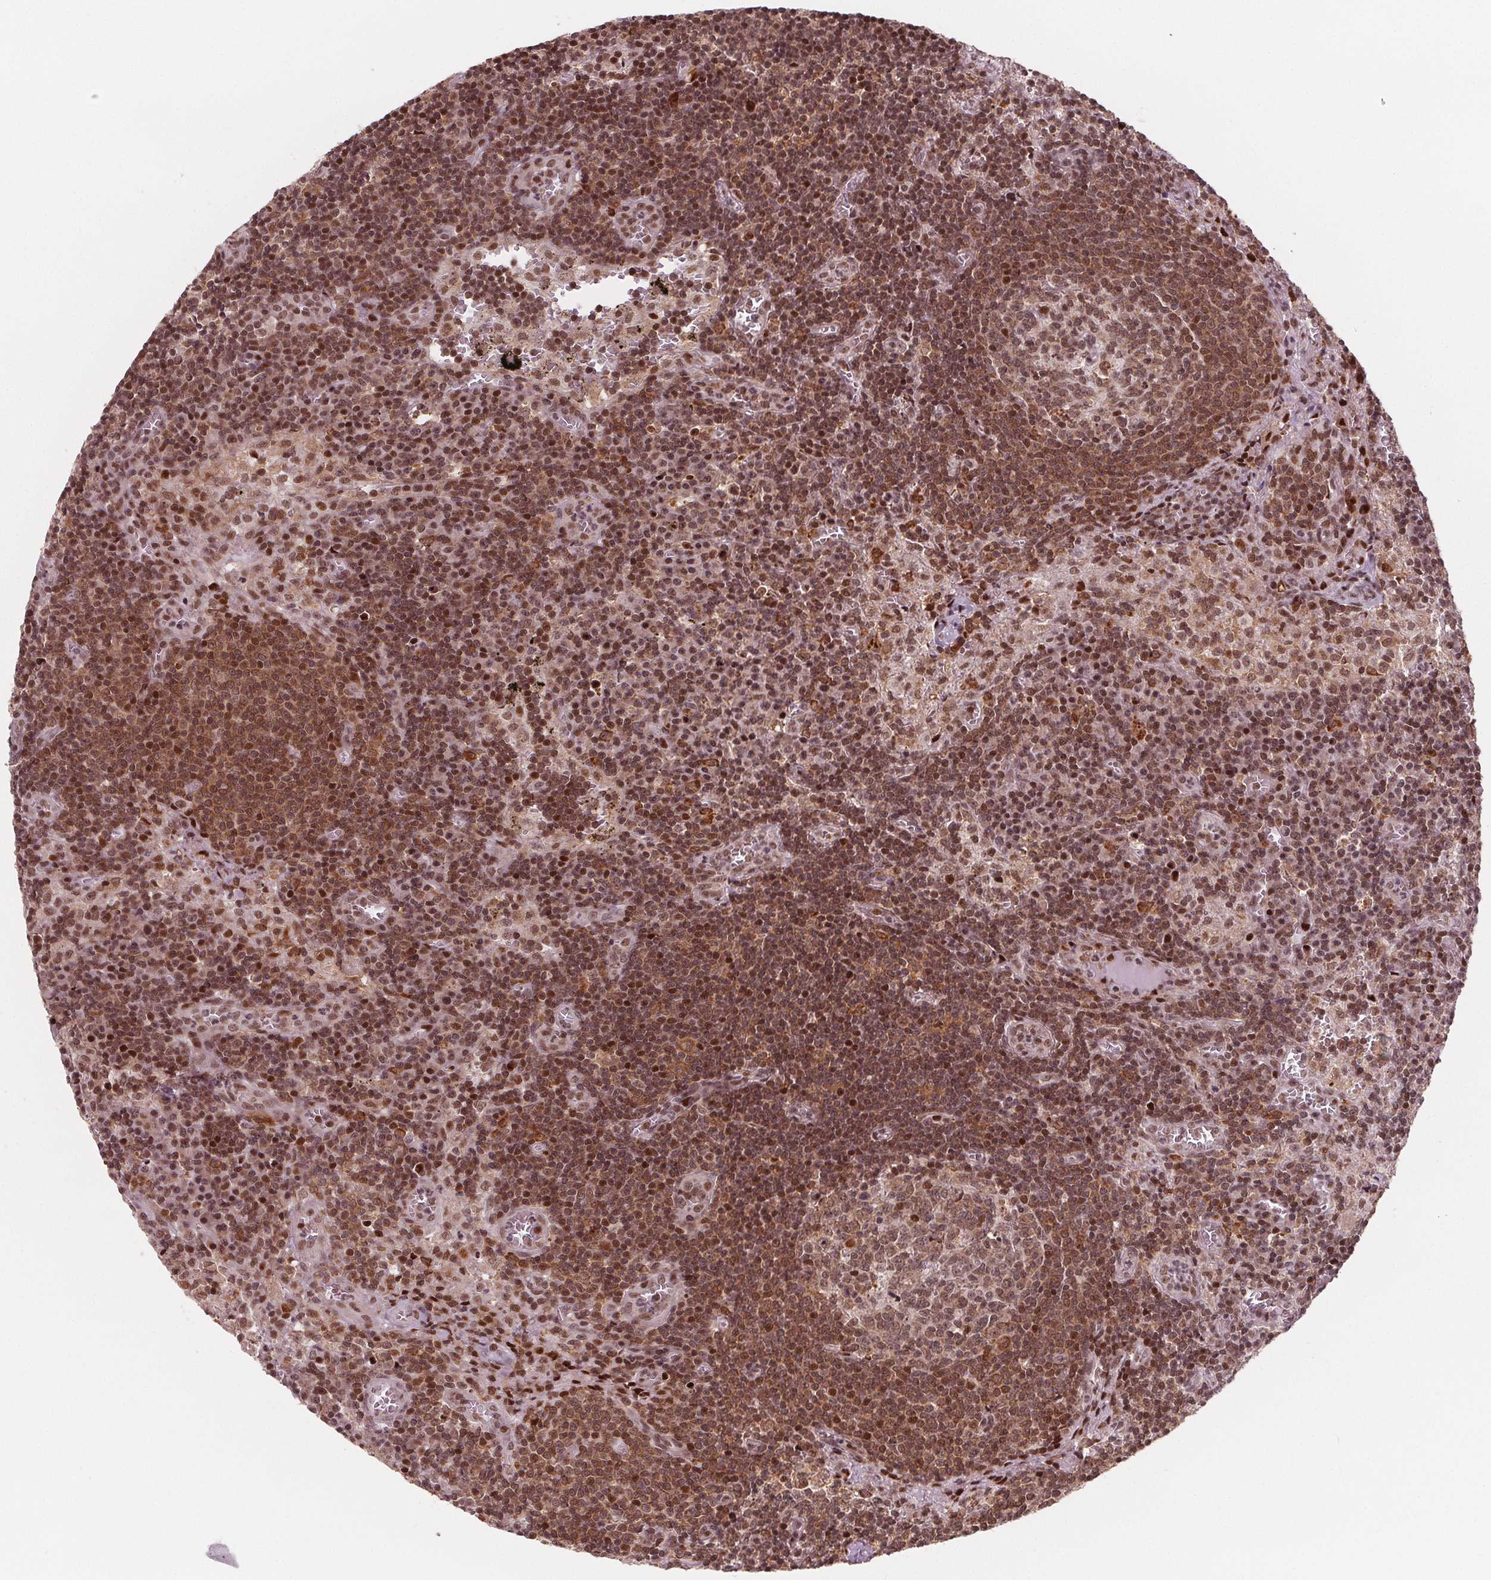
{"staining": {"intensity": "moderate", "quantity": "25%-75%", "location": "cytoplasmic/membranous,nuclear"}, "tissue": "lymph node", "cell_type": "Germinal center cells", "image_type": "normal", "snomed": [{"axis": "morphology", "description": "Normal tissue, NOS"}, {"axis": "topography", "description": "Lymph node"}], "caption": "The histopathology image exhibits staining of unremarkable lymph node, revealing moderate cytoplasmic/membranous,nuclear protein expression (brown color) within germinal center cells.", "gene": "SNRNP35", "patient": {"sex": "male", "age": 62}}